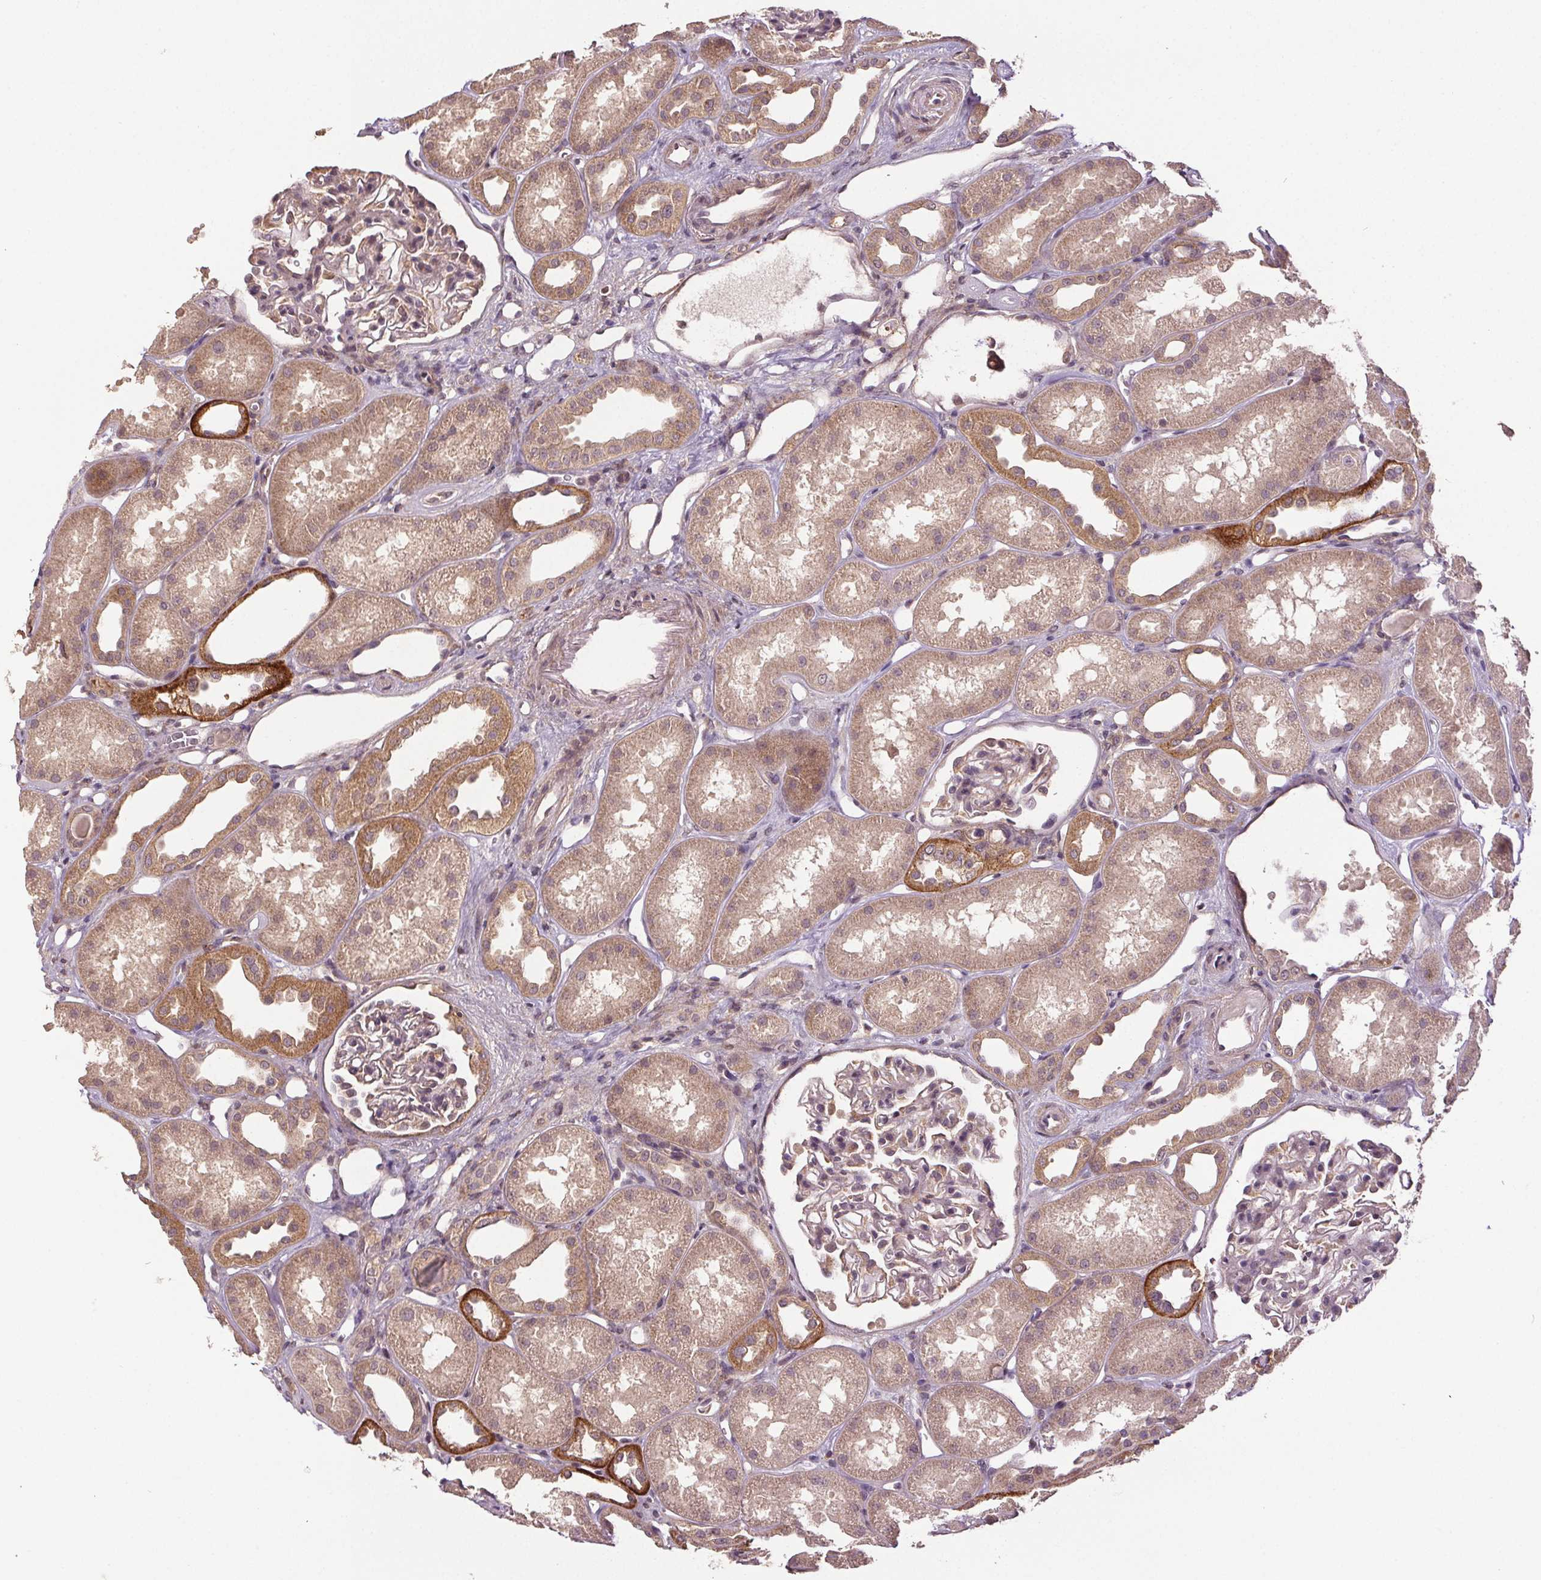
{"staining": {"intensity": "negative", "quantity": "none", "location": "none"}, "tissue": "kidney", "cell_type": "Cells in glomeruli", "image_type": "normal", "snomed": [{"axis": "morphology", "description": "Normal tissue, NOS"}, {"axis": "topography", "description": "Kidney"}], "caption": "DAB immunohistochemical staining of unremarkable kidney shows no significant positivity in cells in glomeruli.", "gene": "EPHB3", "patient": {"sex": "male", "age": 61}}